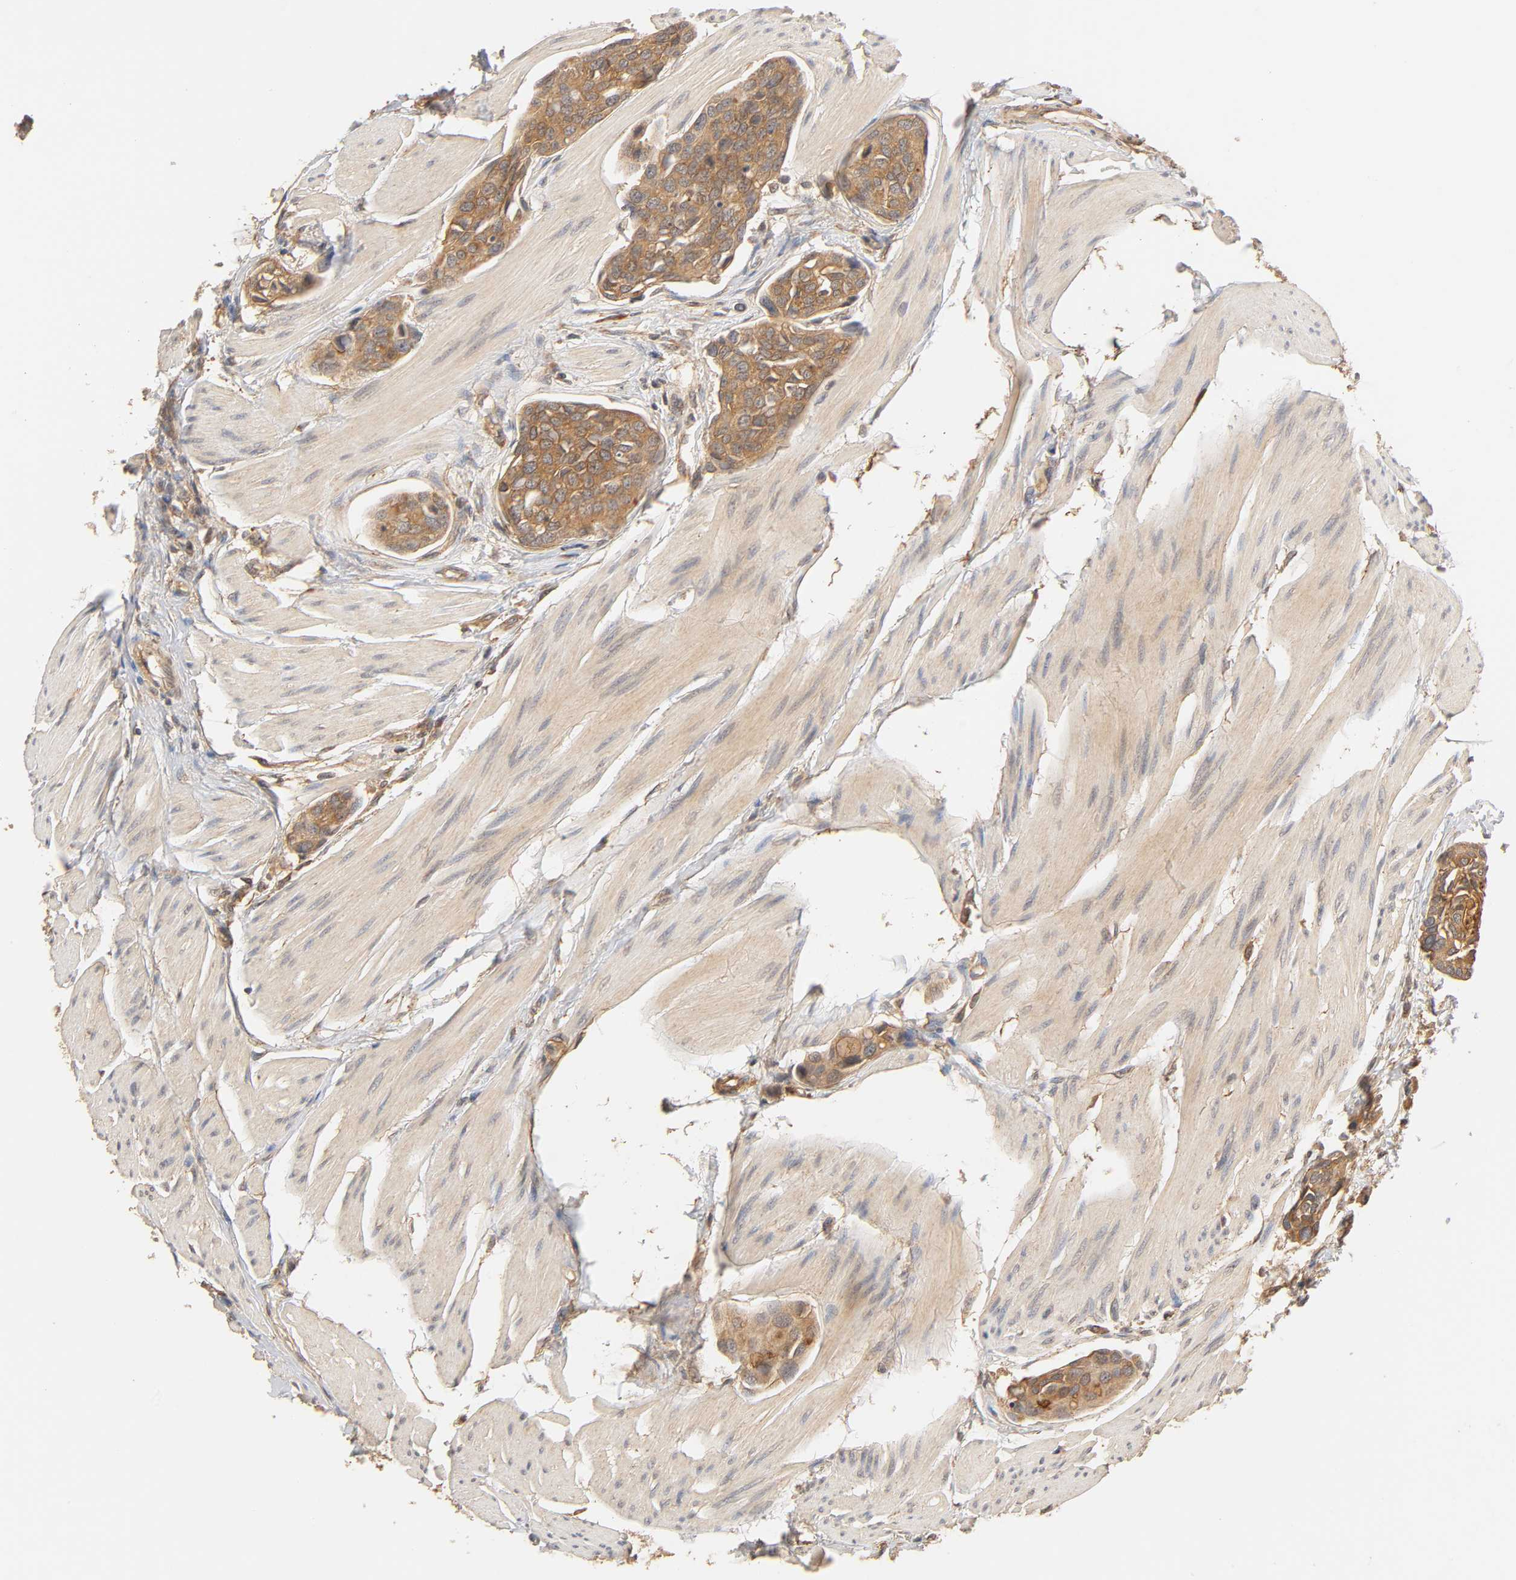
{"staining": {"intensity": "strong", "quantity": ">75%", "location": "cytoplasmic/membranous"}, "tissue": "urothelial cancer", "cell_type": "Tumor cells", "image_type": "cancer", "snomed": [{"axis": "morphology", "description": "Urothelial carcinoma, High grade"}, {"axis": "topography", "description": "Urinary bladder"}], "caption": "A brown stain shows strong cytoplasmic/membranous expression of a protein in urothelial cancer tumor cells.", "gene": "EPS8", "patient": {"sex": "male", "age": 78}}